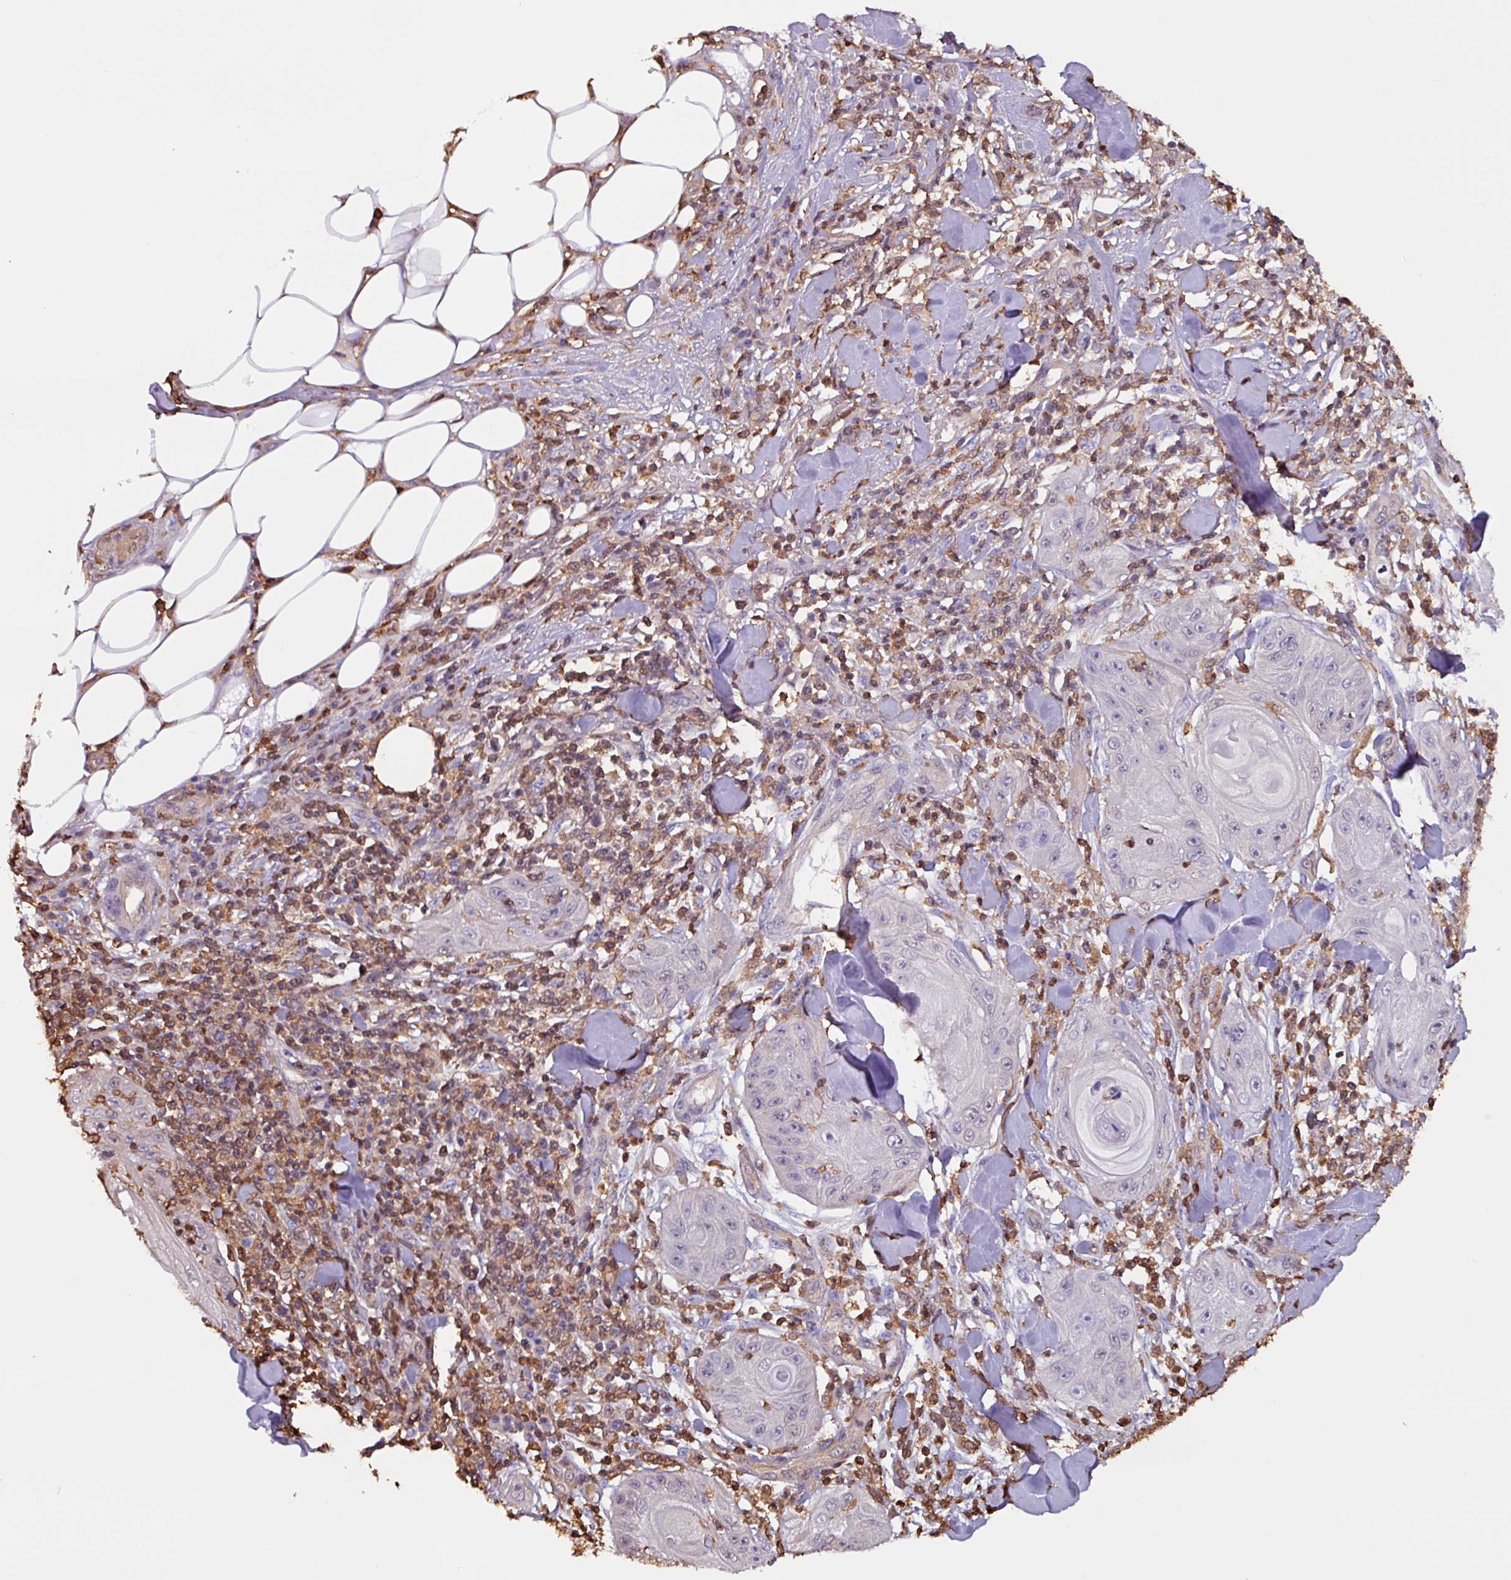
{"staining": {"intensity": "negative", "quantity": "none", "location": "none"}, "tissue": "skin cancer", "cell_type": "Tumor cells", "image_type": "cancer", "snomed": [{"axis": "morphology", "description": "Squamous cell carcinoma, NOS"}, {"axis": "topography", "description": "Skin"}], "caption": "Immunohistochemical staining of skin cancer (squamous cell carcinoma) exhibits no significant positivity in tumor cells. The staining is performed using DAB (3,3'-diaminobenzidine) brown chromogen with nuclei counter-stained in using hematoxylin.", "gene": "ARHGDIB", "patient": {"sex": "female", "age": 78}}